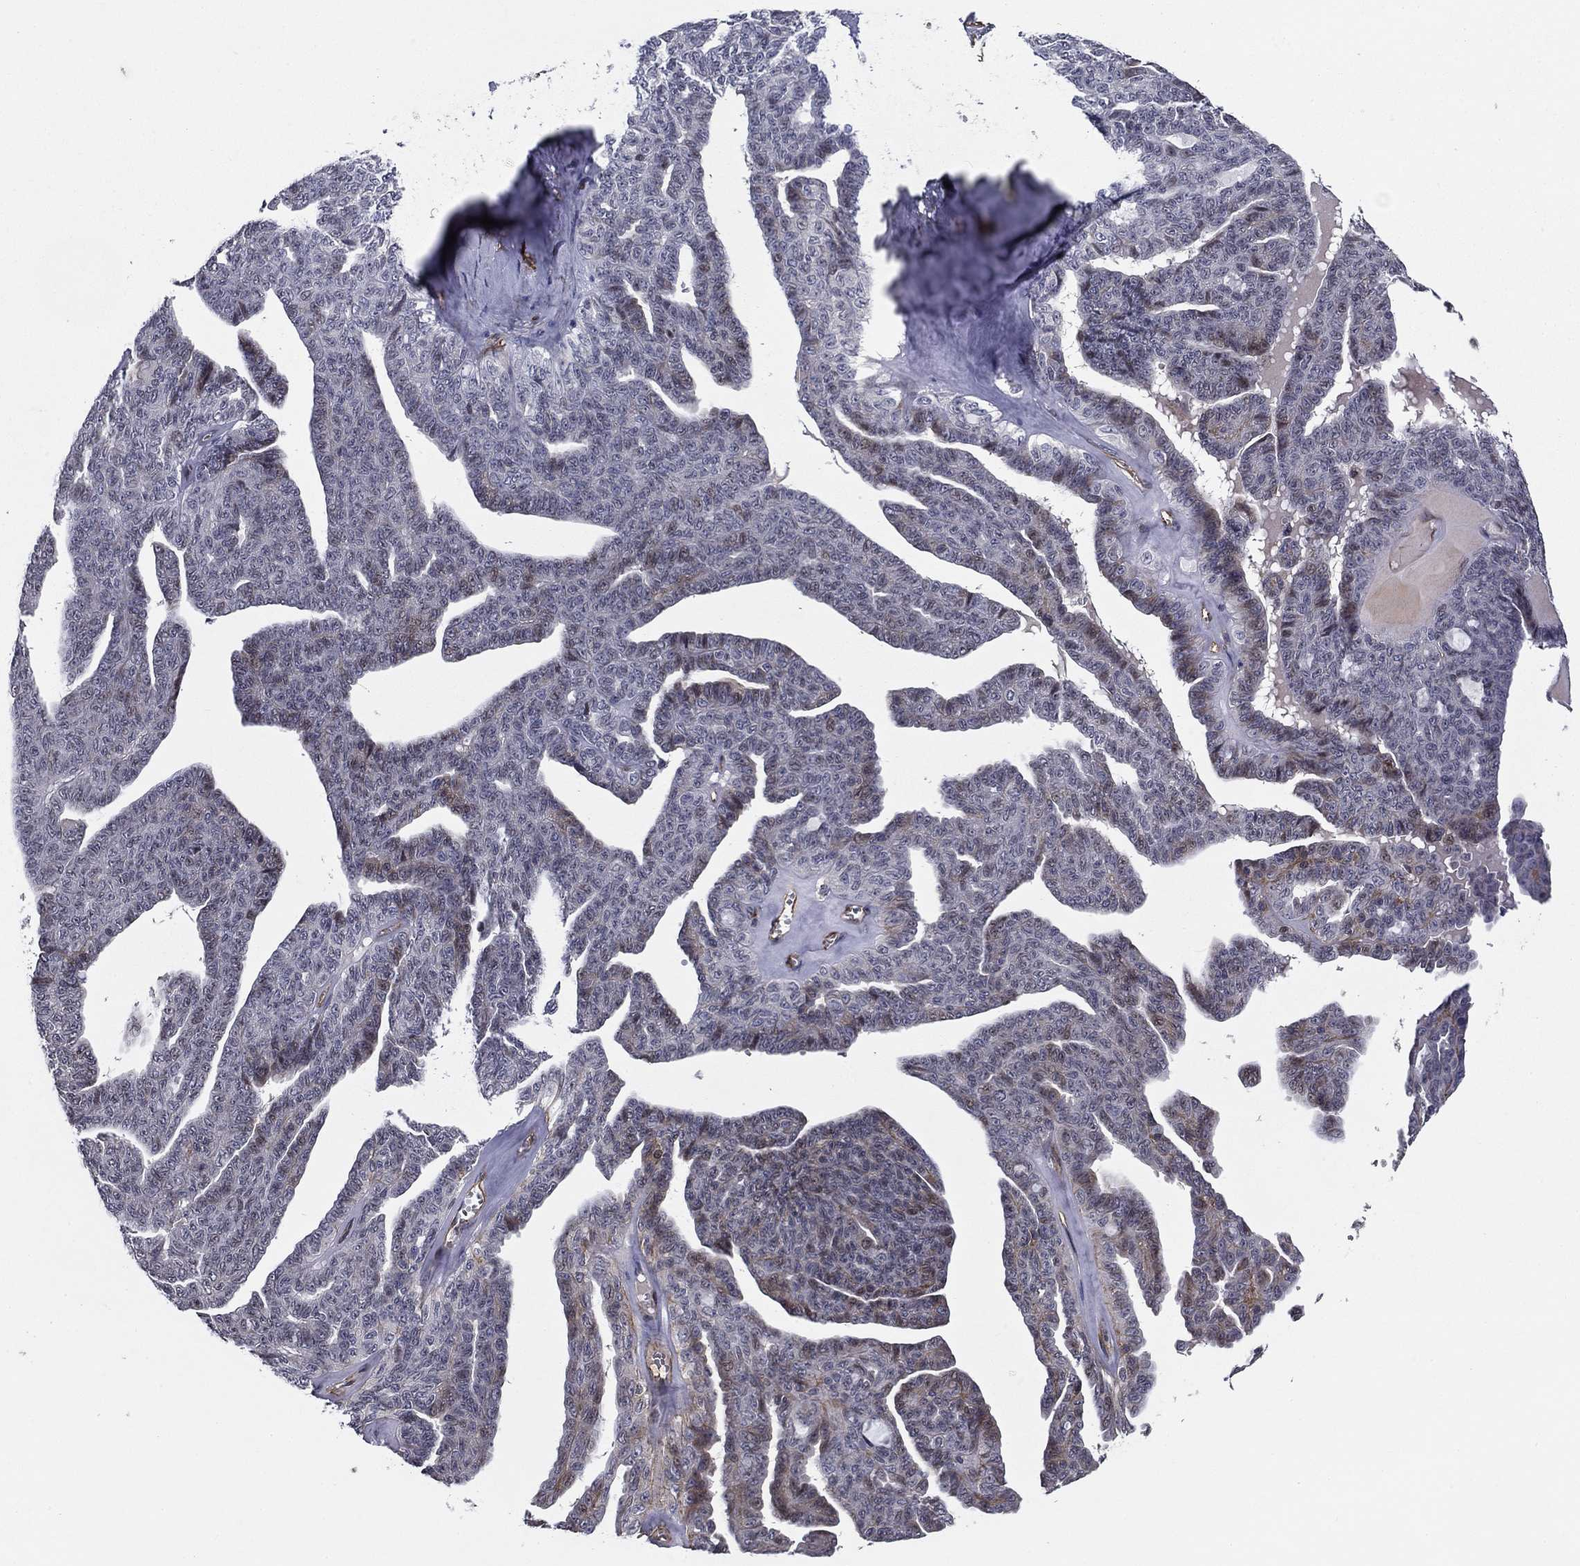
{"staining": {"intensity": "negative", "quantity": "none", "location": "none"}, "tissue": "ovarian cancer", "cell_type": "Tumor cells", "image_type": "cancer", "snomed": [{"axis": "morphology", "description": "Cystadenocarcinoma, serous, NOS"}, {"axis": "topography", "description": "Ovary"}], "caption": "This histopathology image is of ovarian serous cystadenocarcinoma stained with immunohistochemistry (IHC) to label a protein in brown with the nuclei are counter-stained blue. There is no positivity in tumor cells.", "gene": "SYNC", "patient": {"sex": "female", "age": 71}}